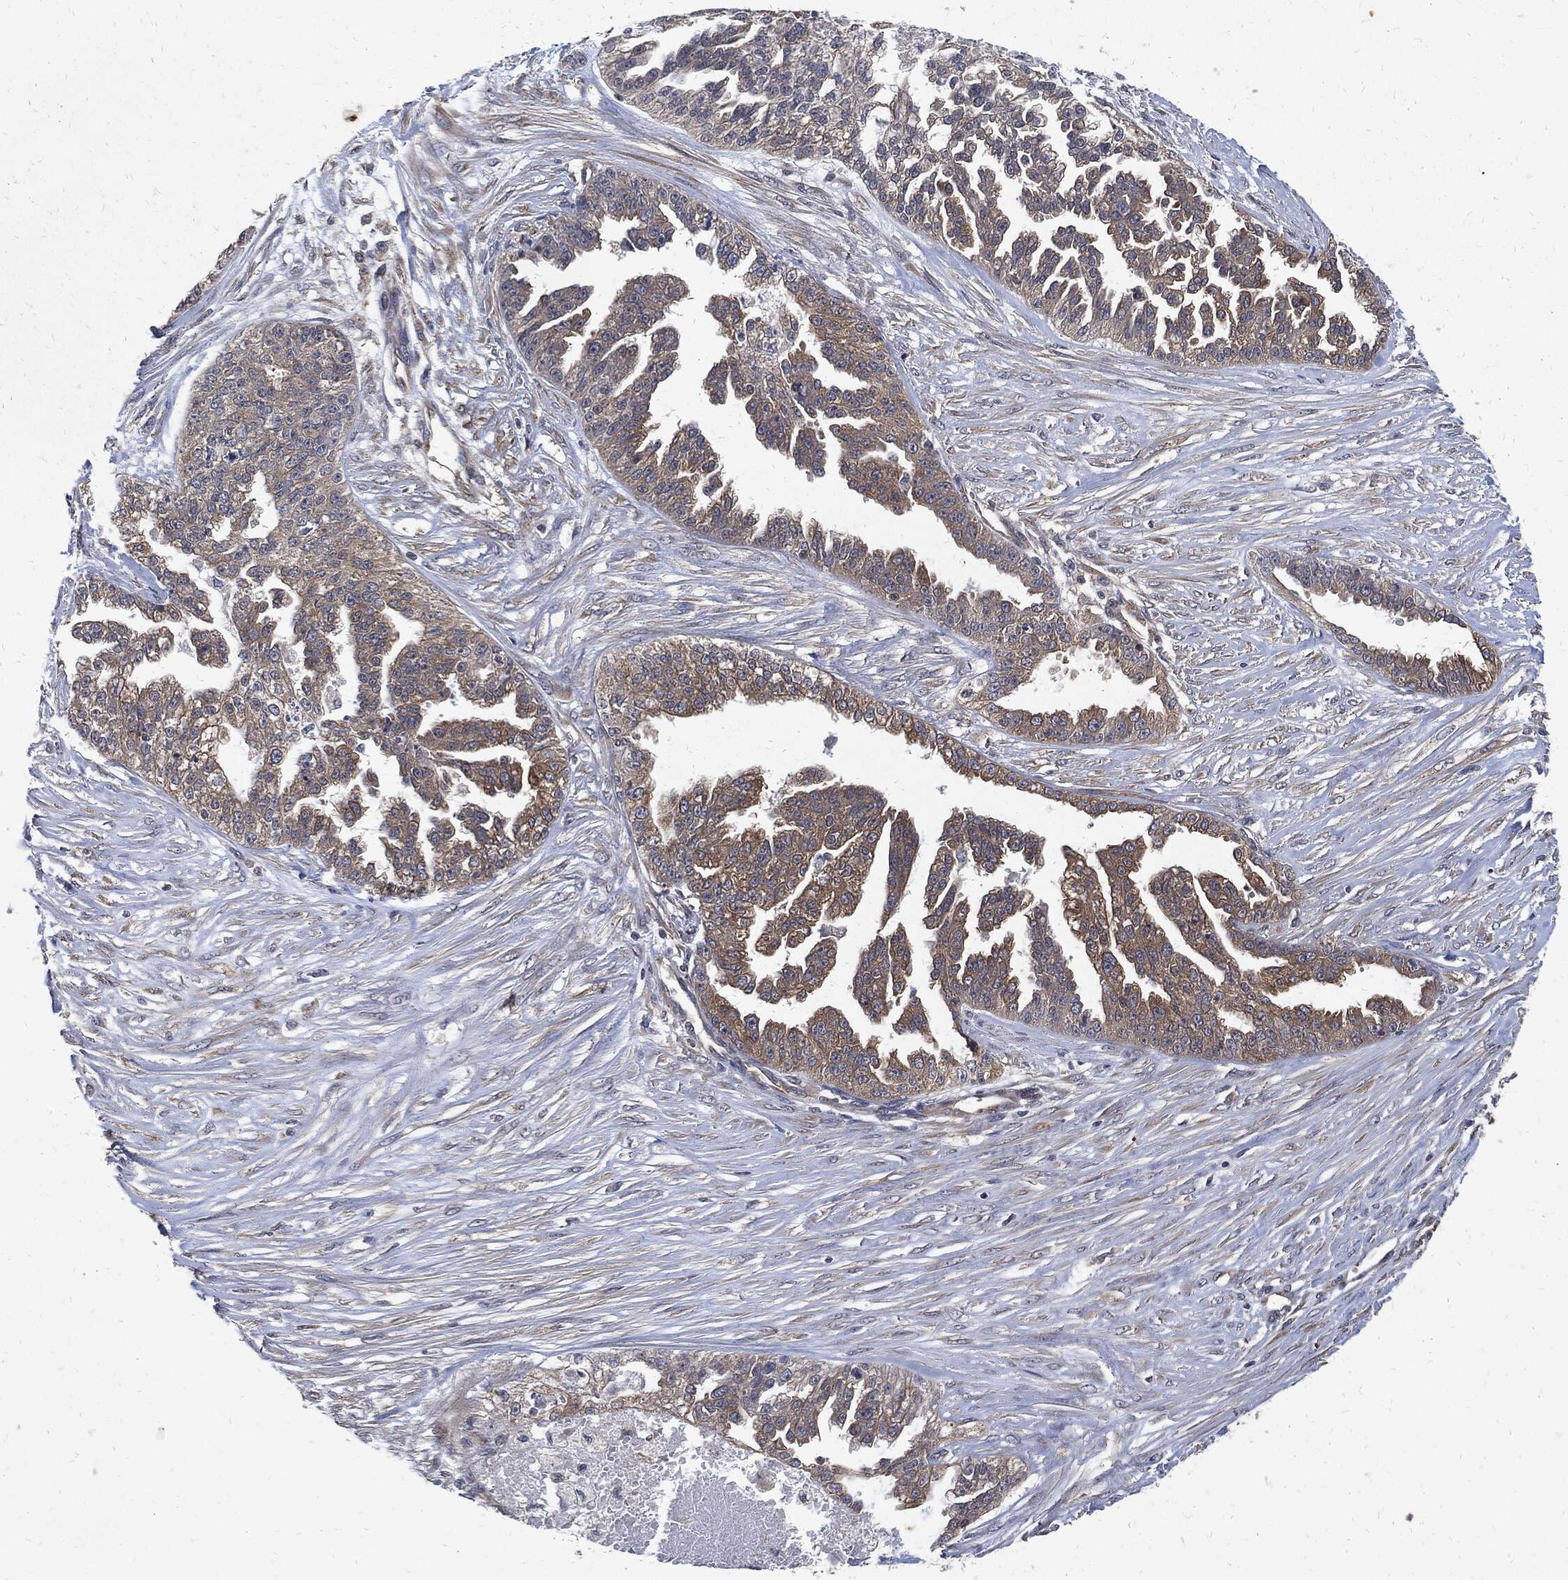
{"staining": {"intensity": "moderate", "quantity": "<25%", "location": "cytoplasmic/membranous"}, "tissue": "ovarian cancer", "cell_type": "Tumor cells", "image_type": "cancer", "snomed": [{"axis": "morphology", "description": "Cystadenocarcinoma, serous, NOS"}, {"axis": "topography", "description": "Ovary"}], "caption": "There is low levels of moderate cytoplasmic/membranous staining in tumor cells of ovarian cancer, as demonstrated by immunohistochemical staining (brown color).", "gene": "DCTN1", "patient": {"sex": "female", "age": 58}}